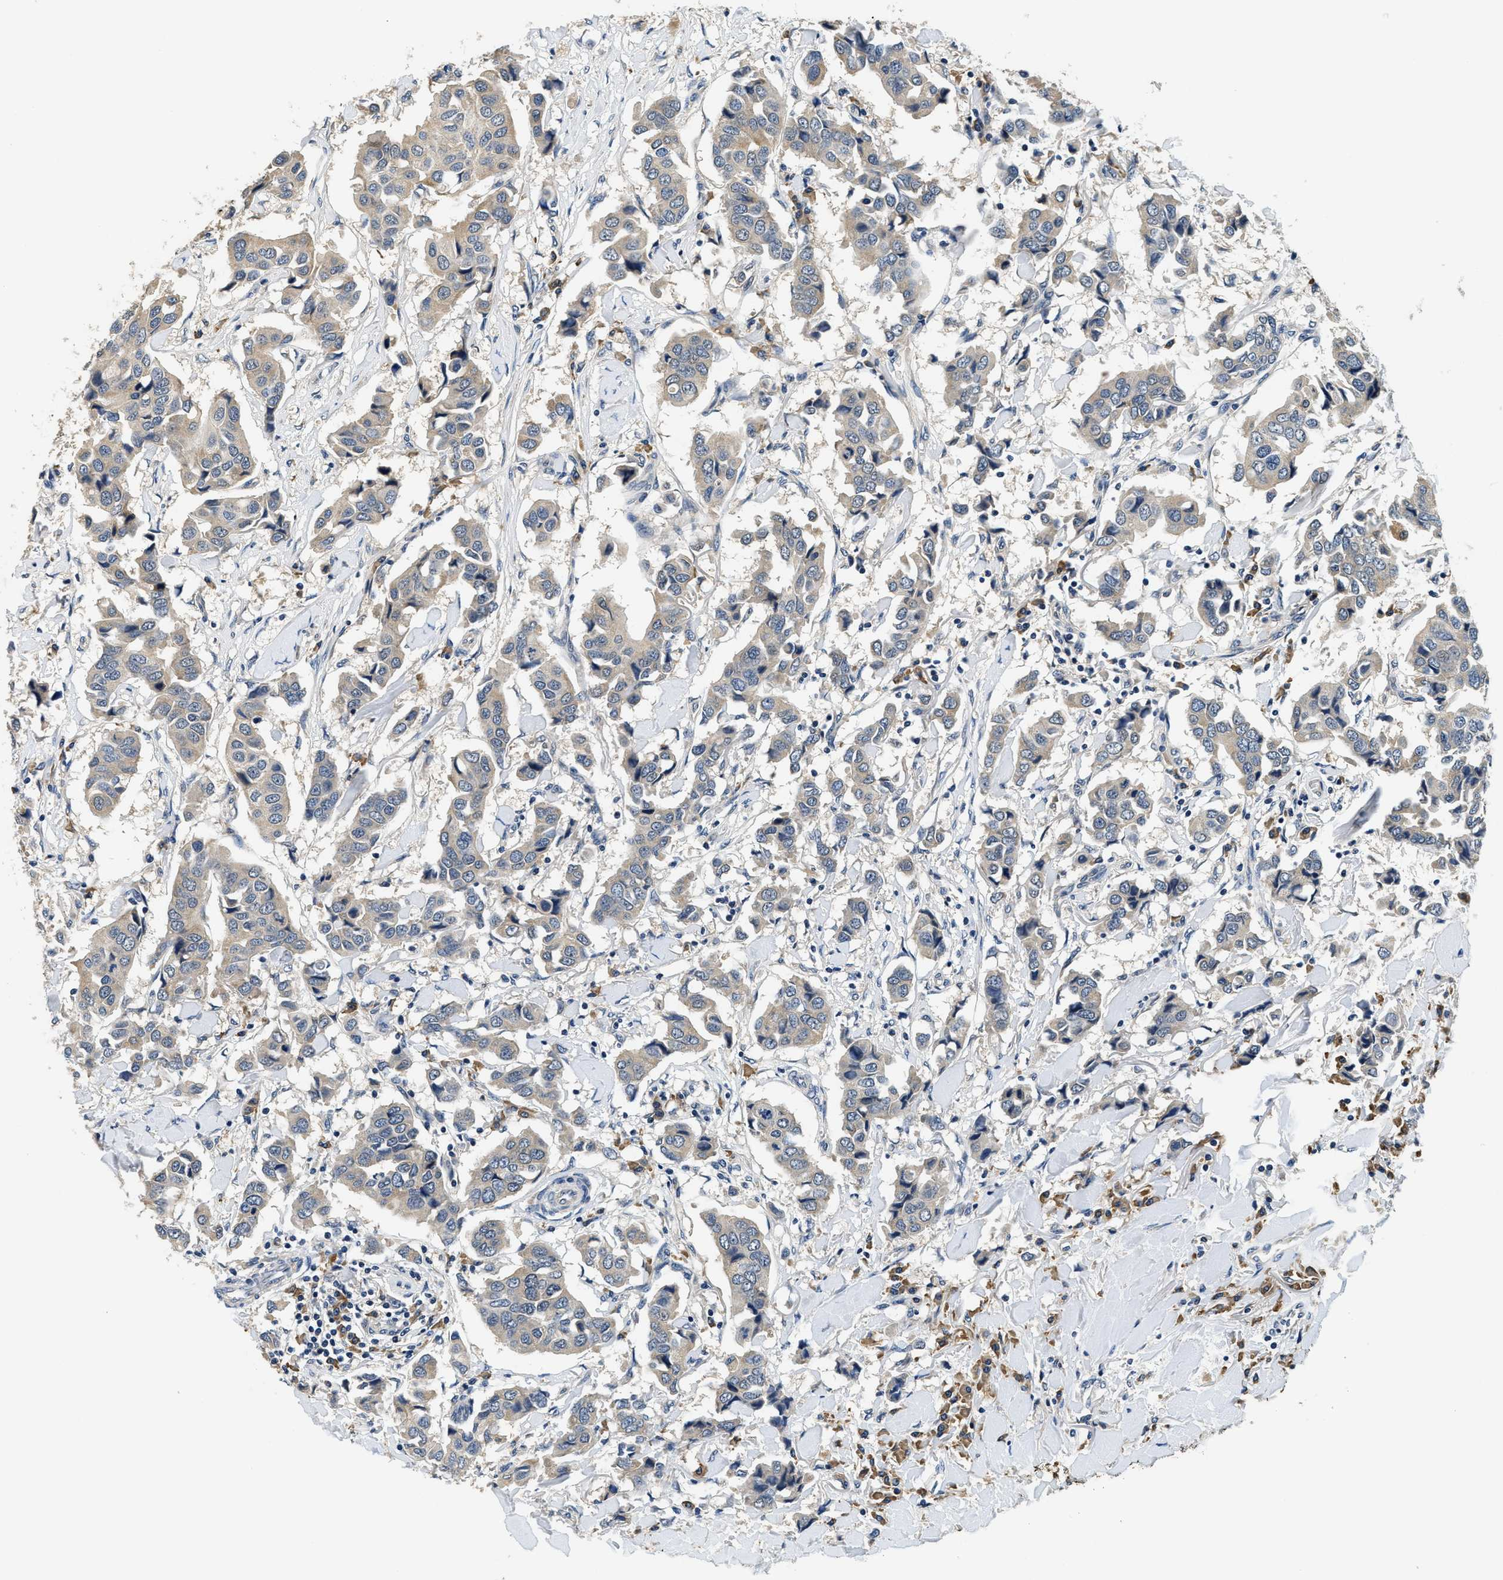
{"staining": {"intensity": "weak", "quantity": "25%-75%", "location": "cytoplasmic/membranous"}, "tissue": "breast cancer", "cell_type": "Tumor cells", "image_type": "cancer", "snomed": [{"axis": "morphology", "description": "Duct carcinoma"}, {"axis": "topography", "description": "Breast"}], "caption": "Breast intraductal carcinoma stained for a protein reveals weak cytoplasmic/membranous positivity in tumor cells.", "gene": "ALDH3A2", "patient": {"sex": "female", "age": 80}}